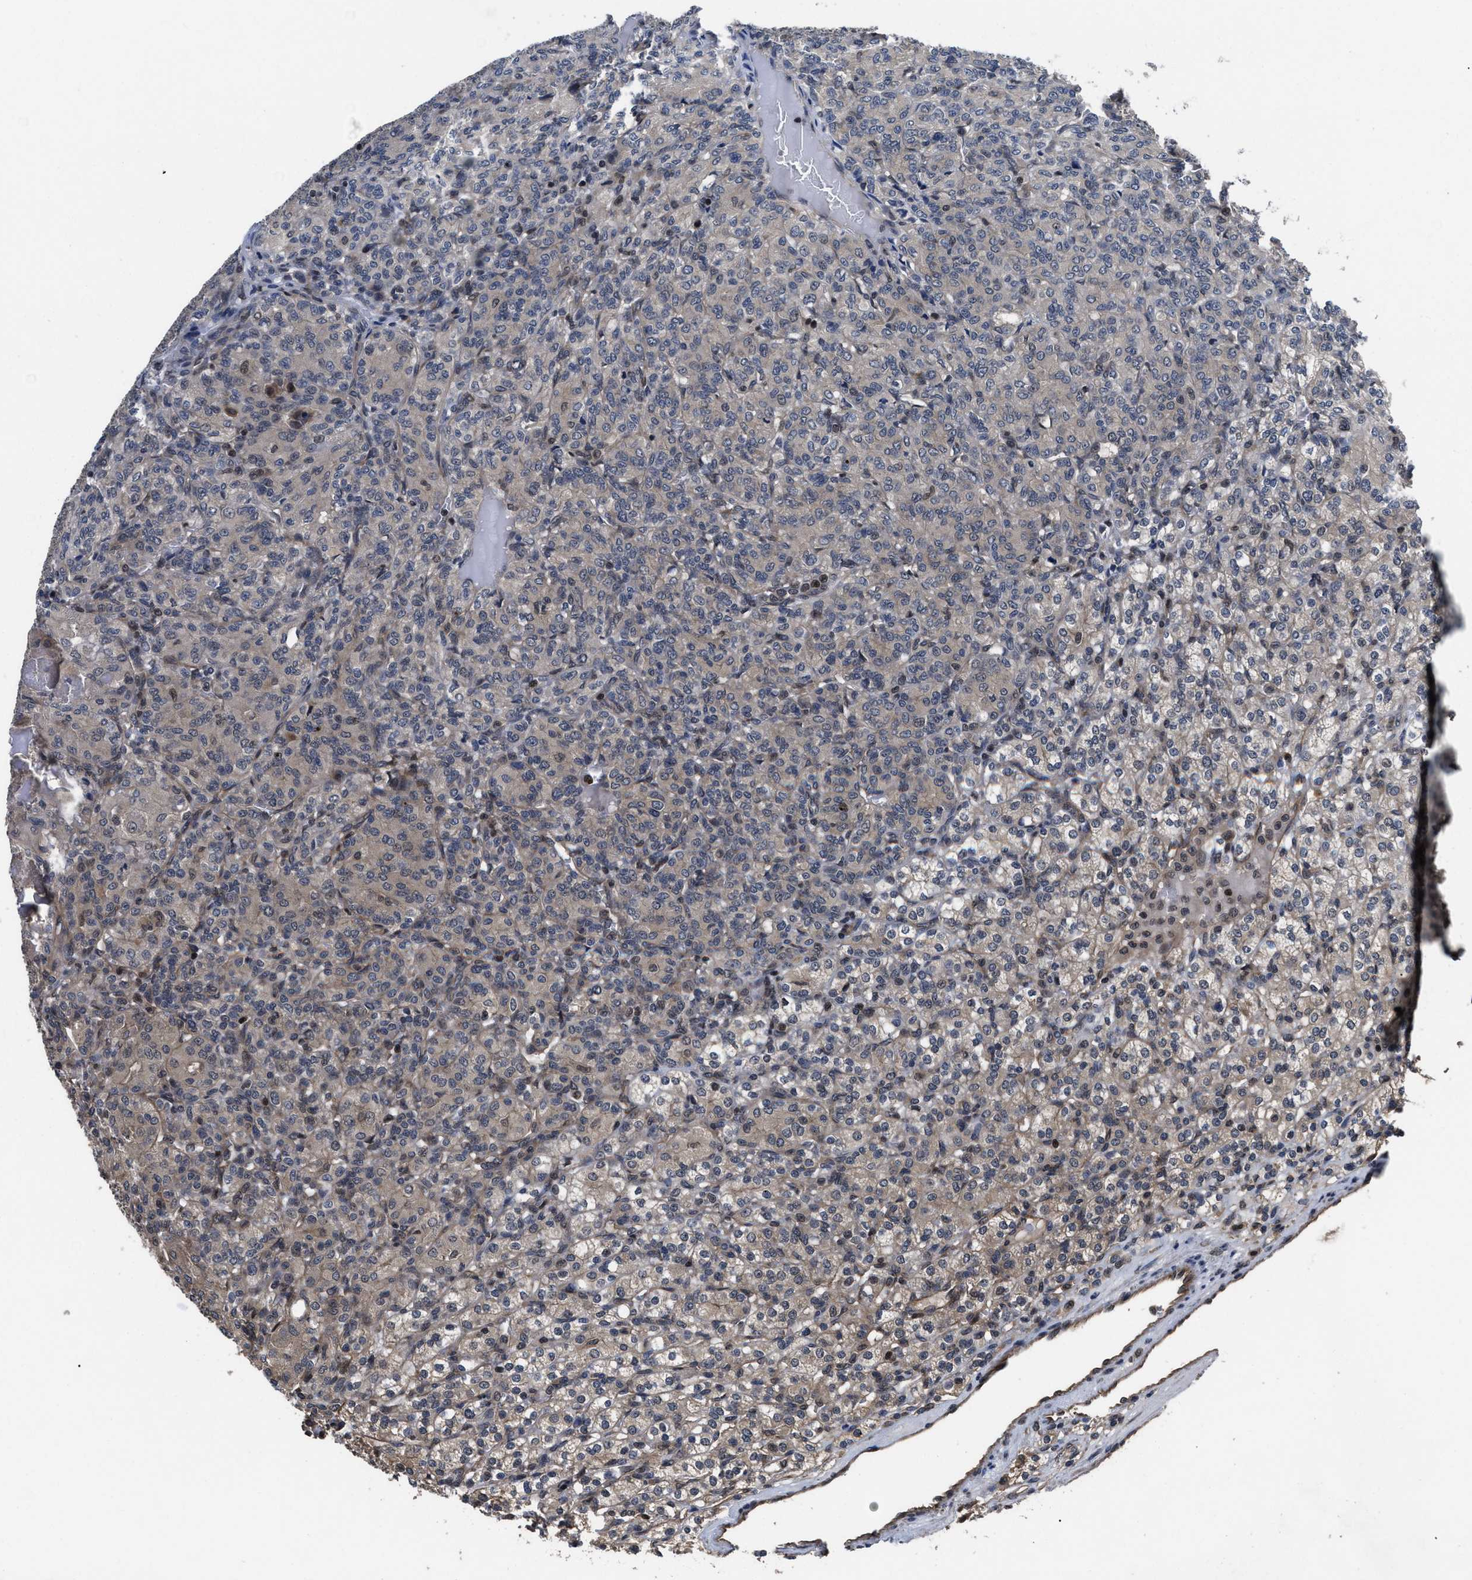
{"staining": {"intensity": "weak", "quantity": "25%-75%", "location": "cytoplasmic/membranous"}, "tissue": "renal cancer", "cell_type": "Tumor cells", "image_type": "cancer", "snomed": [{"axis": "morphology", "description": "Adenocarcinoma, NOS"}, {"axis": "topography", "description": "Kidney"}], "caption": "This is a photomicrograph of IHC staining of renal cancer, which shows weak positivity in the cytoplasmic/membranous of tumor cells.", "gene": "DNAJC14", "patient": {"sex": "male", "age": 77}}